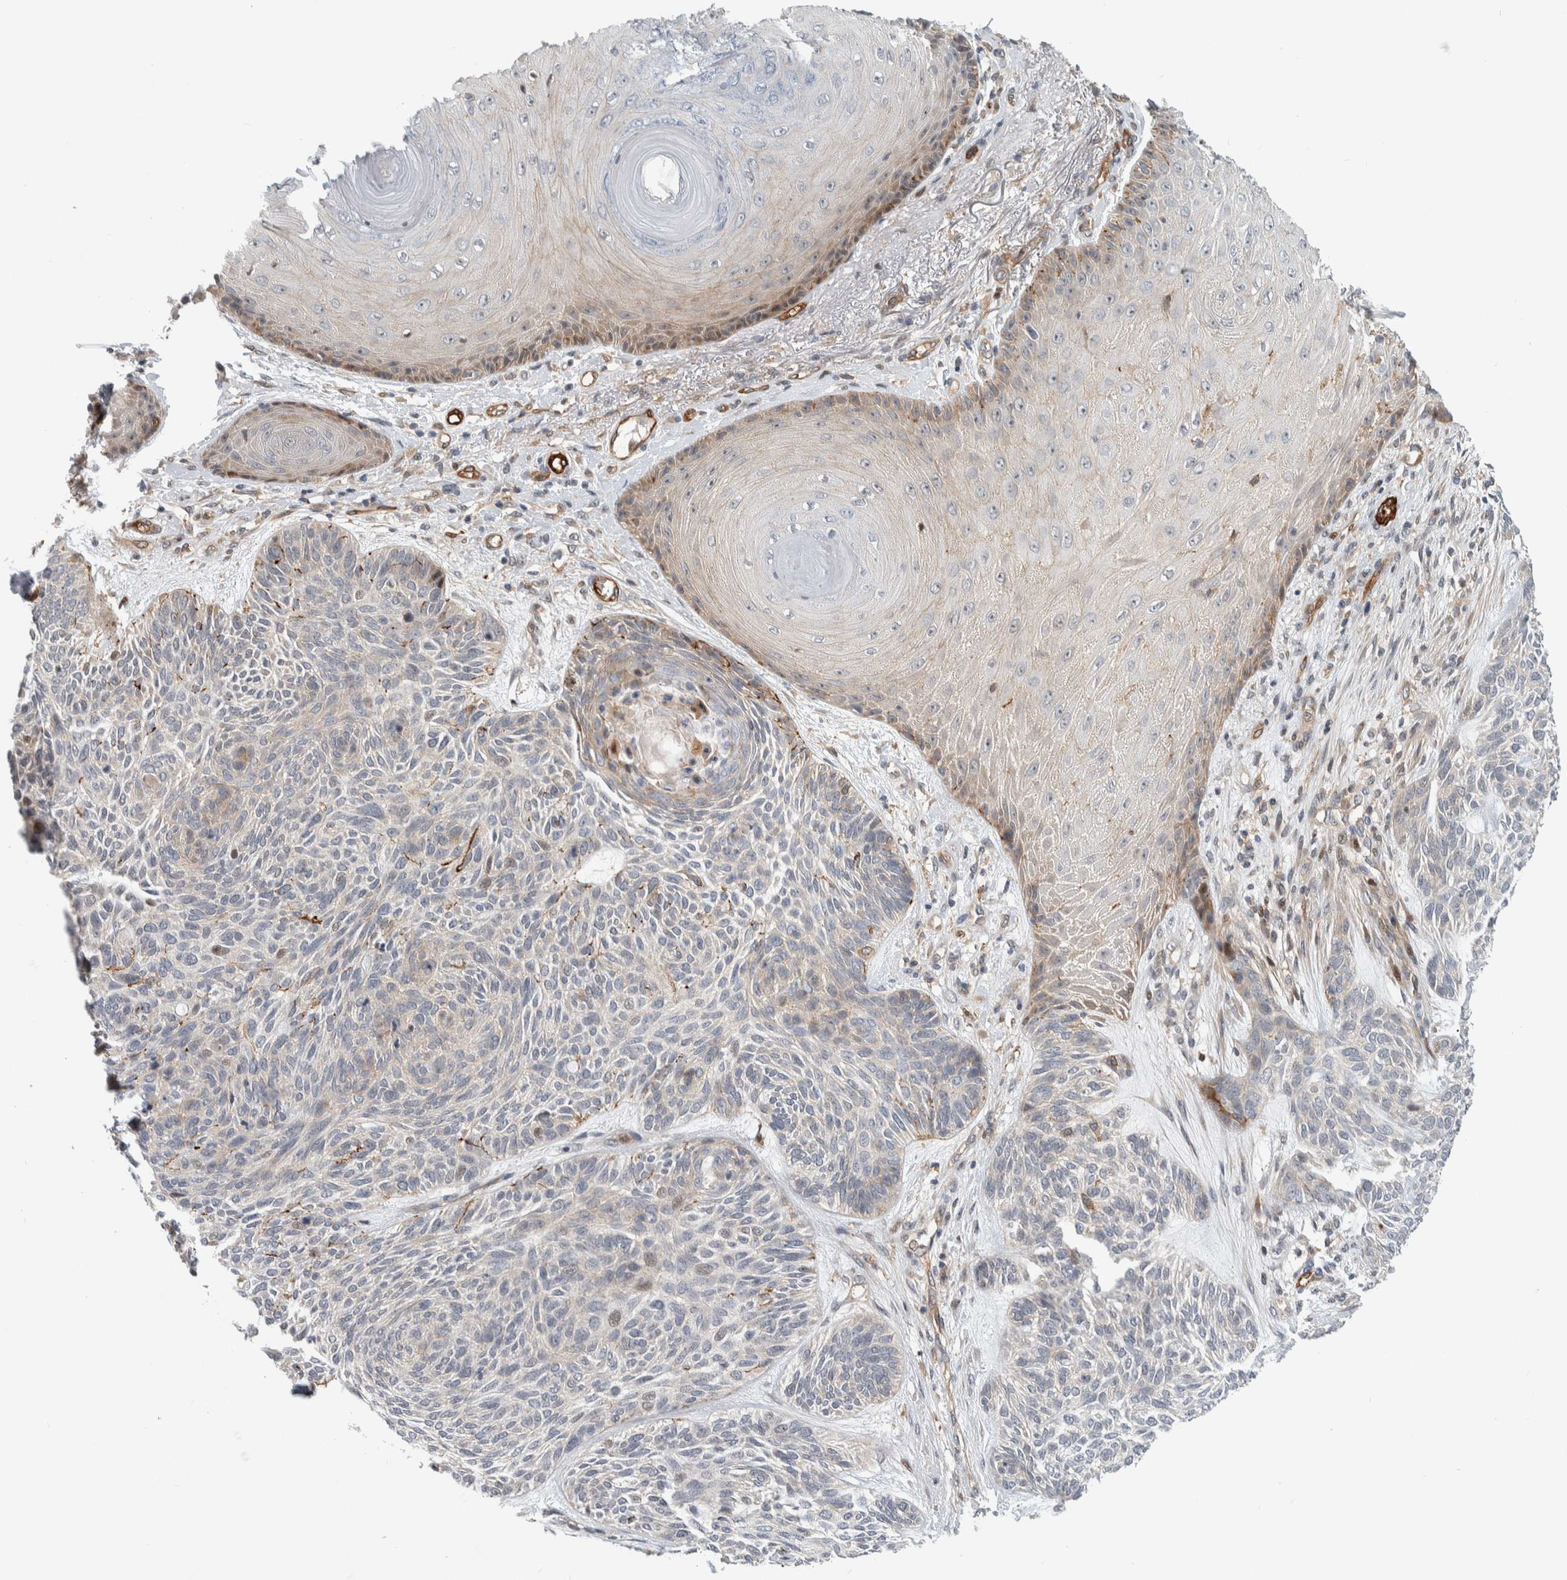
{"staining": {"intensity": "negative", "quantity": "none", "location": "none"}, "tissue": "skin cancer", "cell_type": "Tumor cells", "image_type": "cancer", "snomed": [{"axis": "morphology", "description": "Basal cell carcinoma"}, {"axis": "topography", "description": "Skin"}], "caption": "DAB (3,3'-diaminobenzidine) immunohistochemical staining of human skin basal cell carcinoma demonstrates no significant positivity in tumor cells.", "gene": "MSL1", "patient": {"sex": "male", "age": 55}}